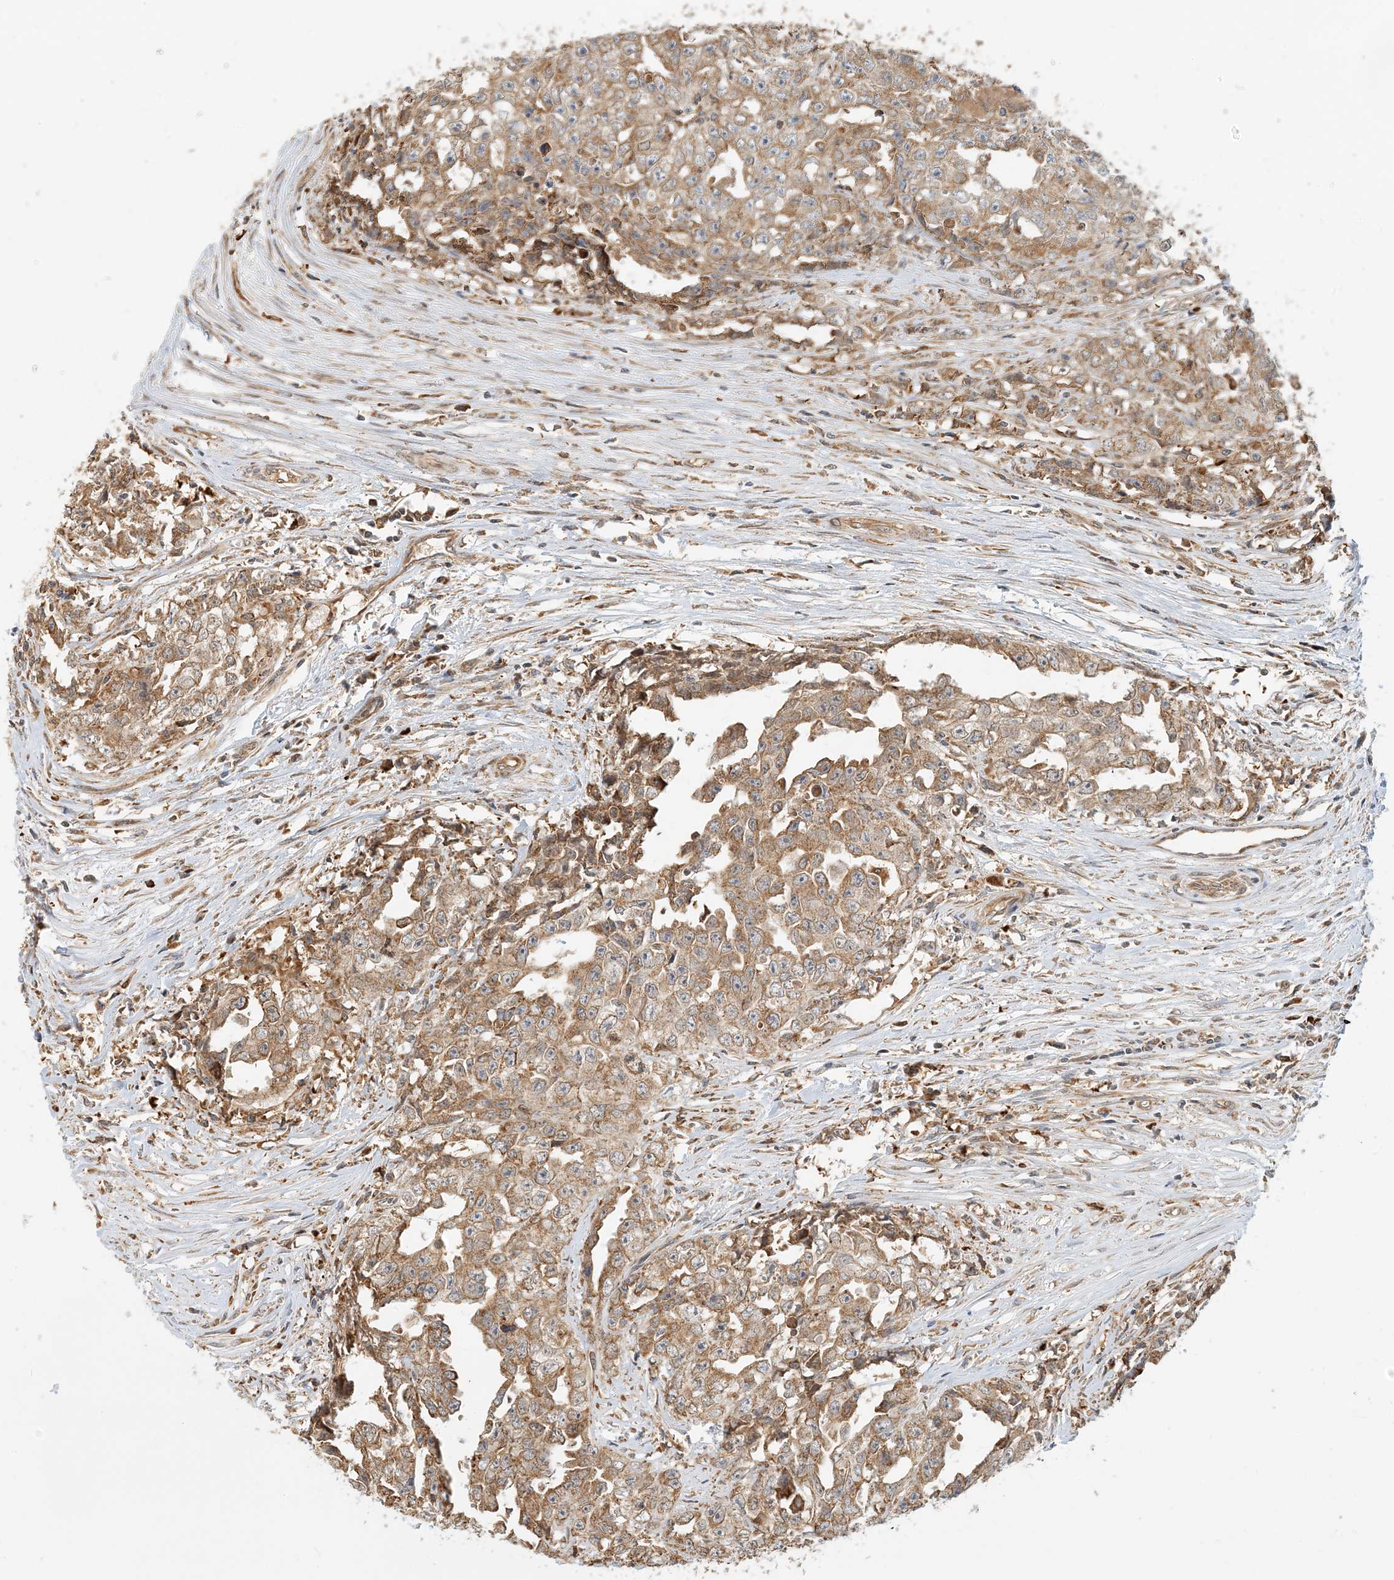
{"staining": {"intensity": "moderate", "quantity": ">75%", "location": "cytoplasmic/membranous"}, "tissue": "testis cancer", "cell_type": "Tumor cells", "image_type": "cancer", "snomed": [{"axis": "morphology", "description": "Seminoma, NOS"}, {"axis": "morphology", "description": "Carcinoma, Embryonal, NOS"}, {"axis": "topography", "description": "Testis"}], "caption": "The histopathology image demonstrates immunohistochemical staining of testis cancer. There is moderate cytoplasmic/membranous positivity is present in about >75% of tumor cells. Nuclei are stained in blue.", "gene": "HNMT", "patient": {"sex": "male", "age": 43}}